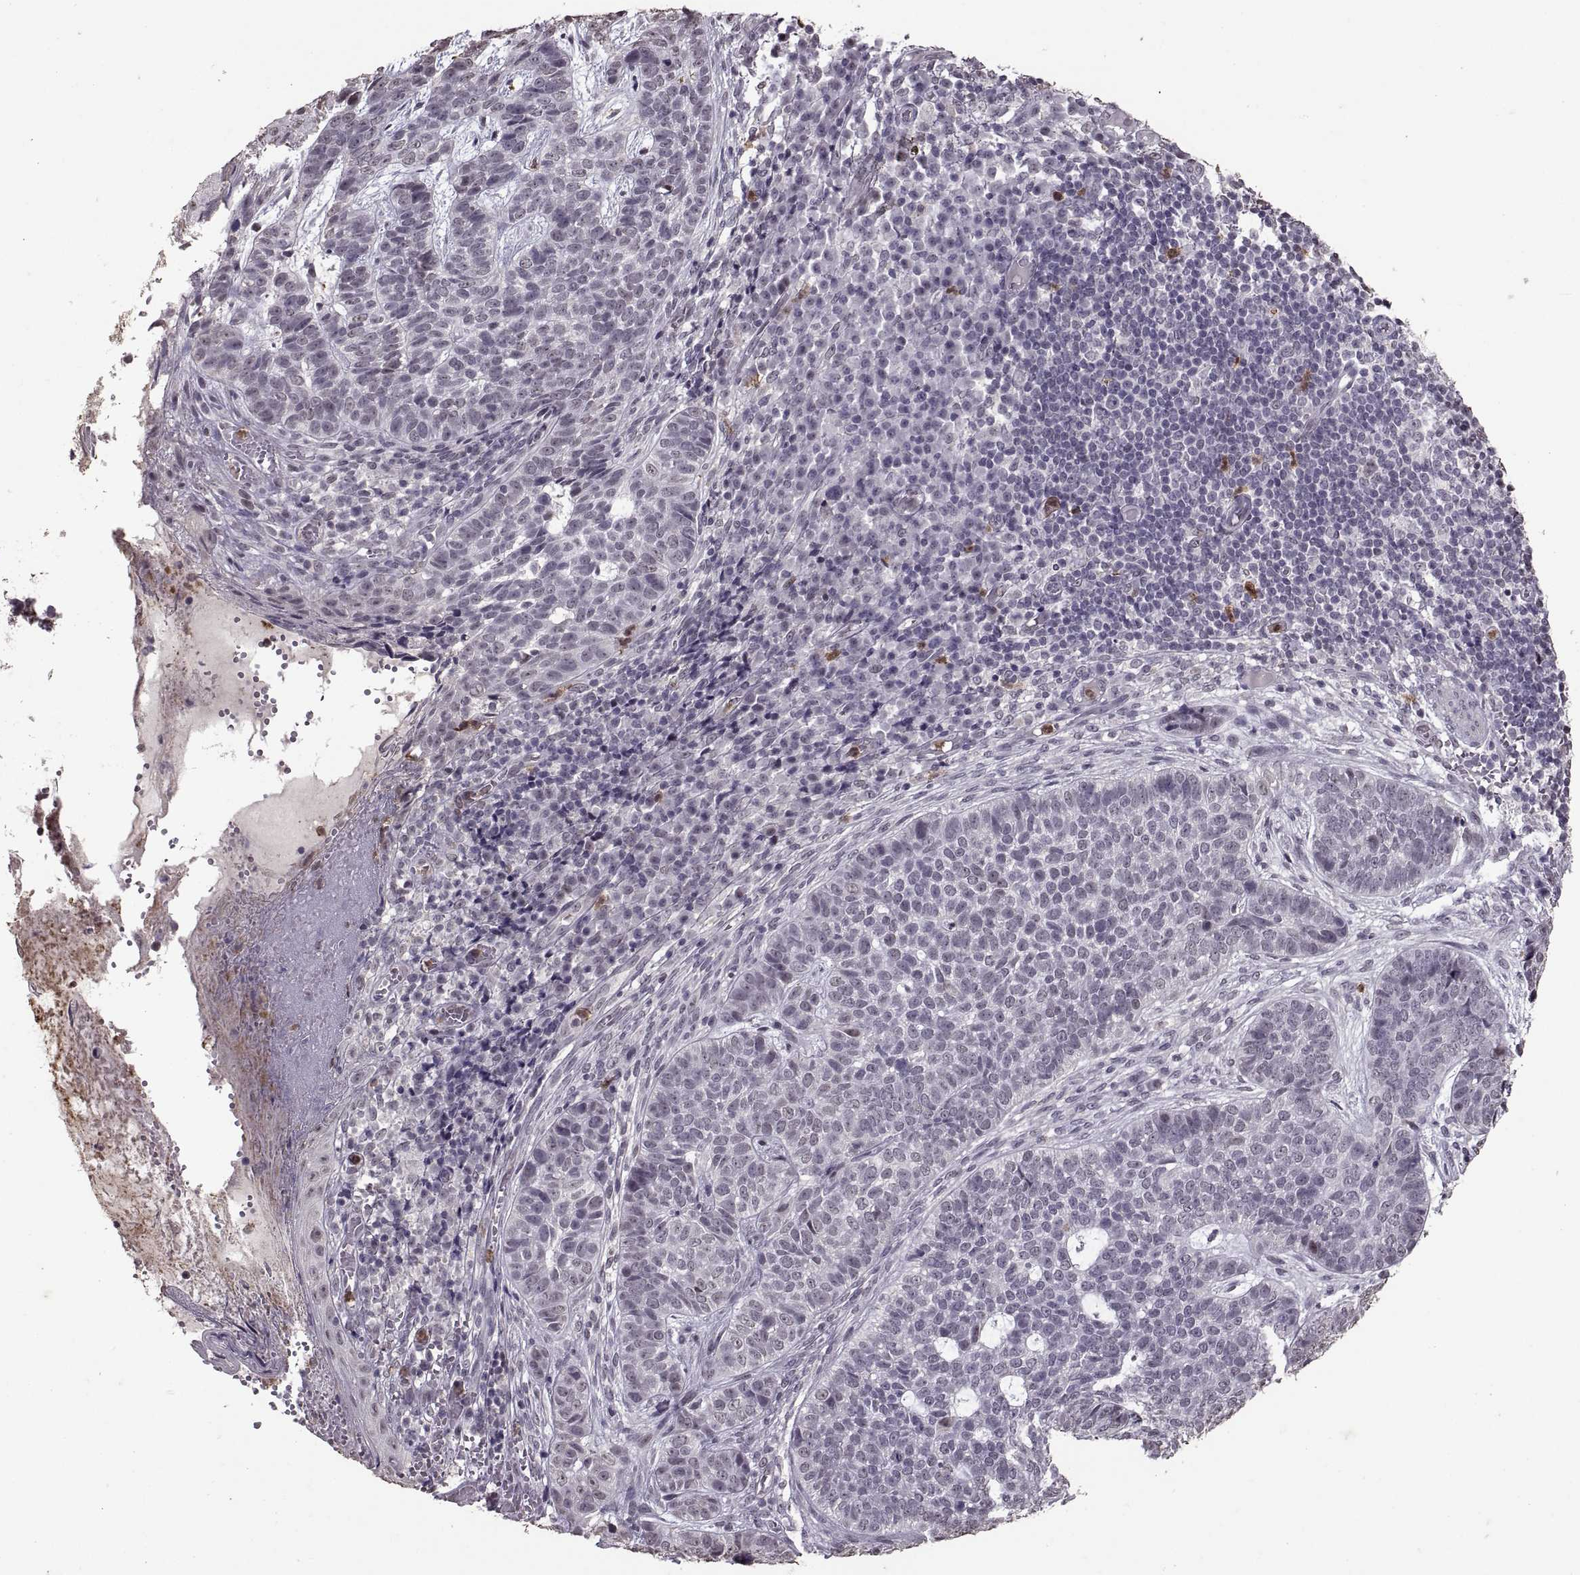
{"staining": {"intensity": "negative", "quantity": "none", "location": "none"}, "tissue": "skin cancer", "cell_type": "Tumor cells", "image_type": "cancer", "snomed": [{"axis": "morphology", "description": "Basal cell carcinoma"}, {"axis": "topography", "description": "Skin"}], "caption": "Basal cell carcinoma (skin) was stained to show a protein in brown. There is no significant positivity in tumor cells.", "gene": "PALS1", "patient": {"sex": "female", "age": 69}}